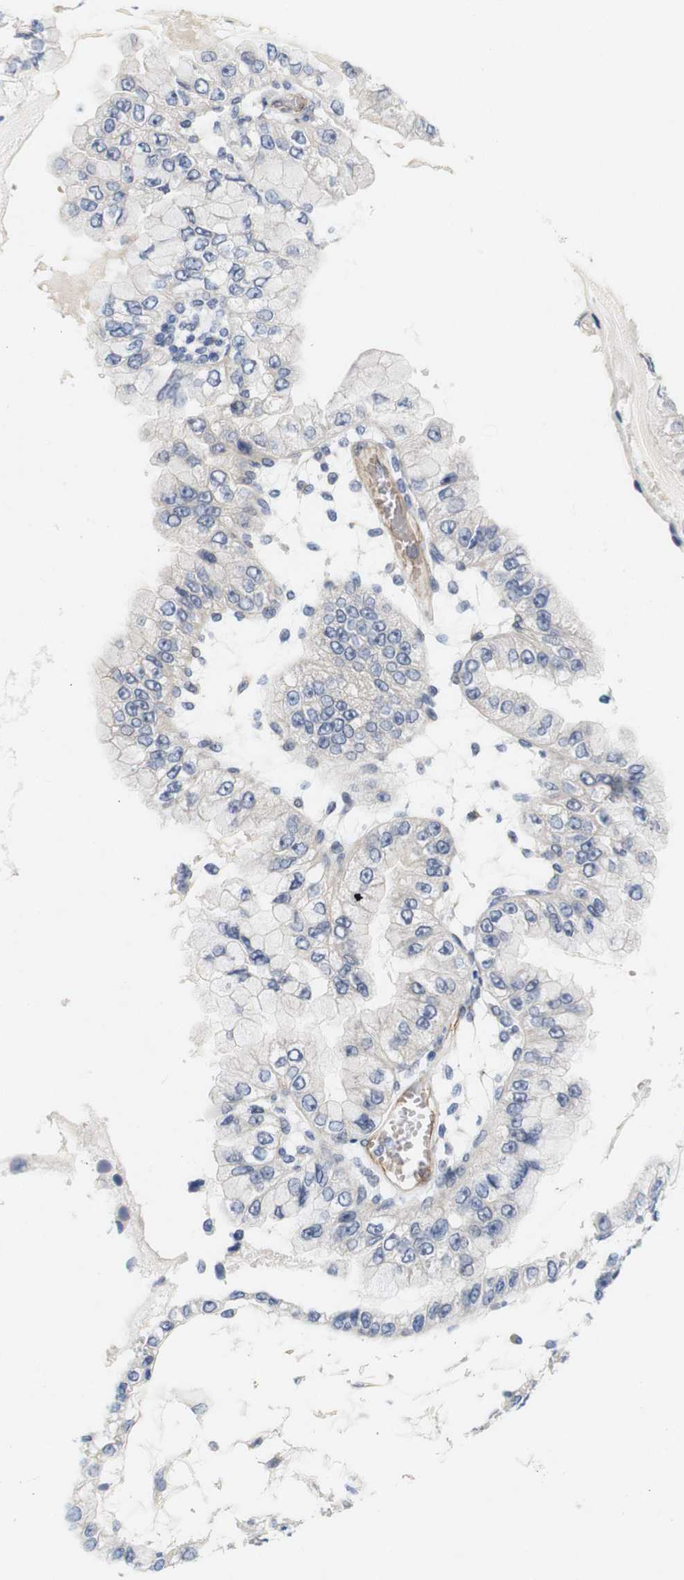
{"staining": {"intensity": "negative", "quantity": "none", "location": "none"}, "tissue": "liver cancer", "cell_type": "Tumor cells", "image_type": "cancer", "snomed": [{"axis": "morphology", "description": "Cholangiocarcinoma"}, {"axis": "topography", "description": "Liver"}], "caption": "Human liver cholangiocarcinoma stained for a protein using IHC exhibits no staining in tumor cells.", "gene": "CYB561", "patient": {"sex": "female", "age": 79}}